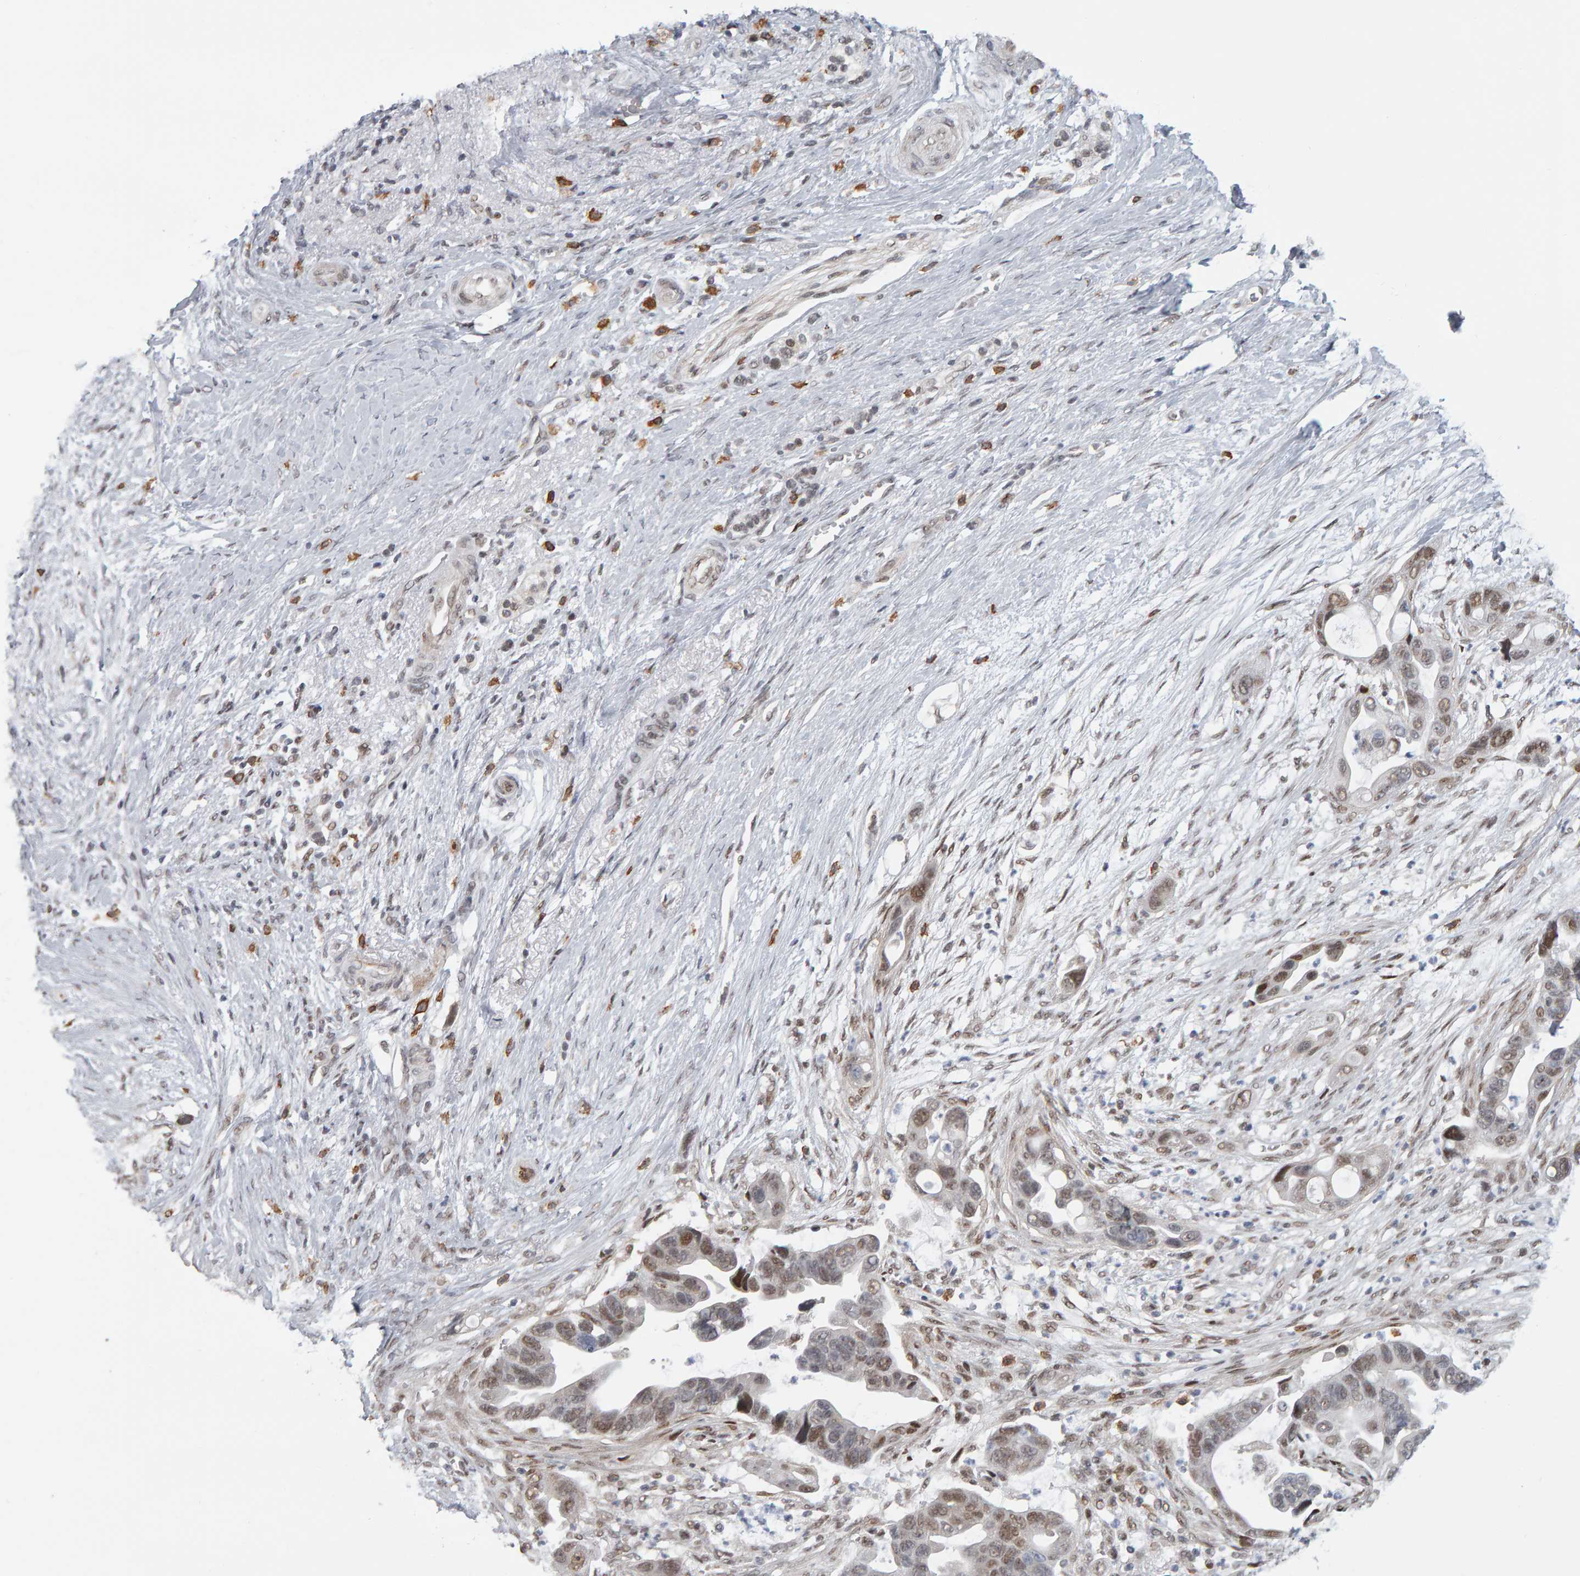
{"staining": {"intensity": "moderate", "quantity": ">75%", "location": "nuclear"}, "tissue": "pancreatic cancer", "cell_type": "Tumor cells", "image_type": "cancer", "snomed": [{"axis": "morphology", "description": "Adenocarcinoma, NOS"}, {"axis": "topography", "description": "Pancreas"}], "caption": "Adenocarcinoma (pancreatic) stained with DAB immunohistochemistry shows medium levels of moderate nuclear positivity in about >75% of tumor cells. The protein is stained brown, and the nuclei are stained in blue (DAB IHC with brightfield microscopy, high magnification).", "gene": "ATF7IP", "patient": {"sex": "female", "age": 72}}